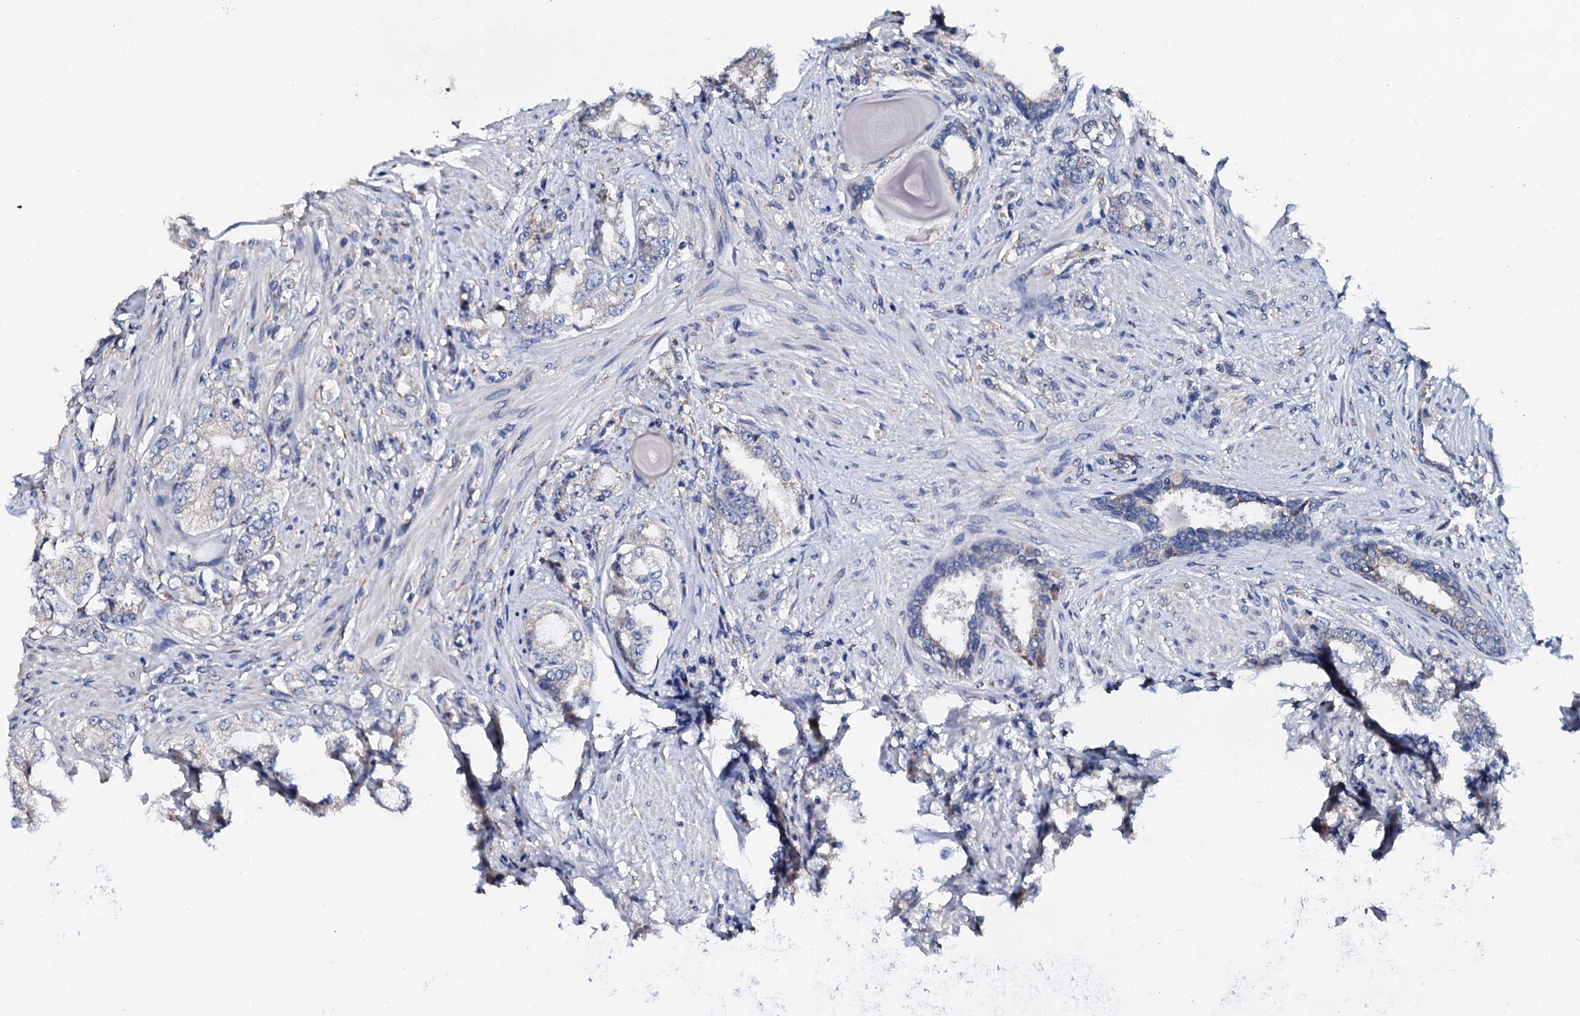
{"staining": {"intensity": "negative", "quantity": "none", "location": "none"}, "tissue": "prostate cancer", "cell_type": "Tumor cells", "image_type": "cancer", "snomed": [{"axis": "morphology", "description": "Adenocarcinoma, High grade"}, {"axis": "topography", "description": "Prostate"}], "caption": "Immunohistochemical staining of prostate adenocarcinoma (high-grade) shows no significant positivity in tumor cells.", "gene": "AKAP3", "patient": {"sex": "male", "age": 64}}